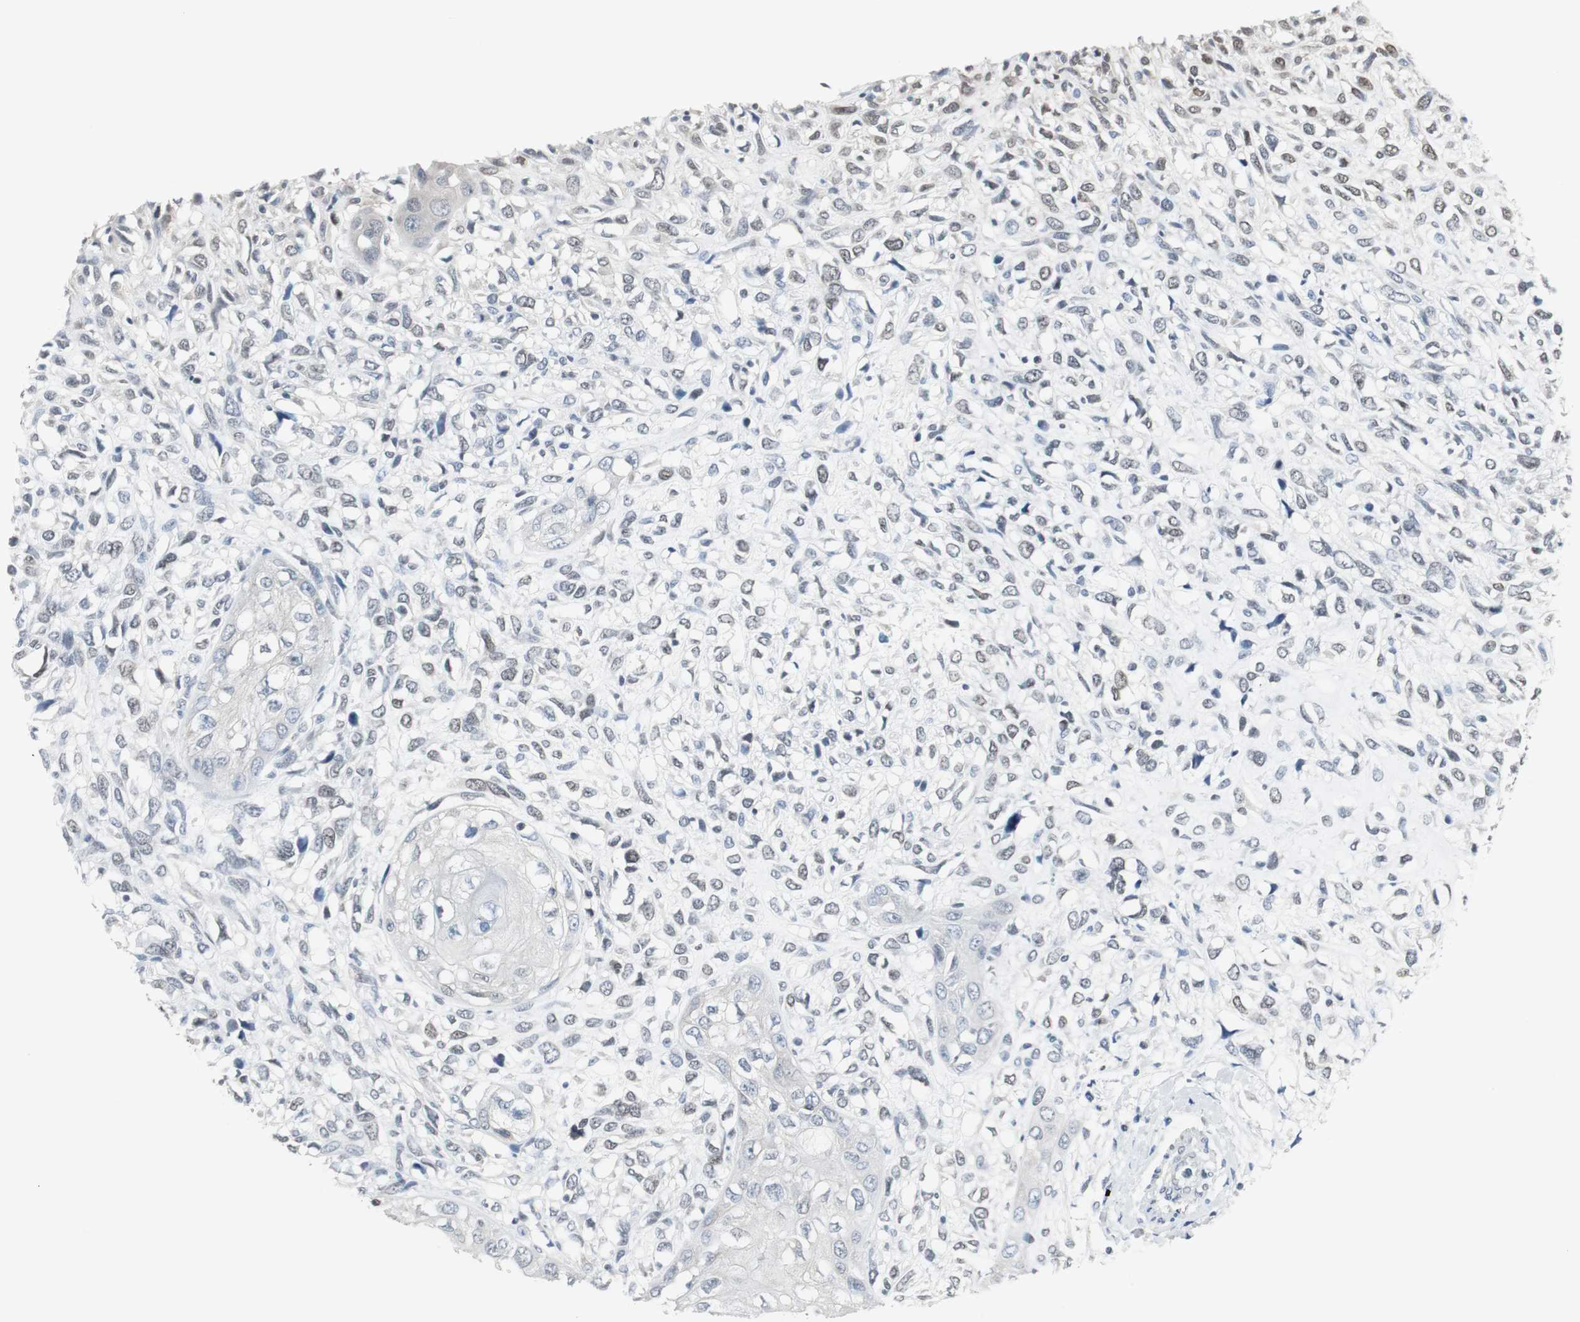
{"staining": {"intensity": "weak", "quantity": "<25%", "location": "nuclear"}, "tissue": "head and neck cancer", "cell_type": "Tumor cells", "image_type": "cancer", "snomed": [{"axis": "morphology", "description": "Necrosis, NOS"}, {"axis": "morphology", "description": "Neoplasm, malignant, NOS"}, {"axis": "topography", "description": "Salivary gland"}, {"axis": "topography", "description": "Head-Neck"}], "caption": "Histopathology image shows no protein expression in tumor cells of head and neck cancer tissue.", "gene": "ELK1", "patient": {"sex": "male", "age": 43}}